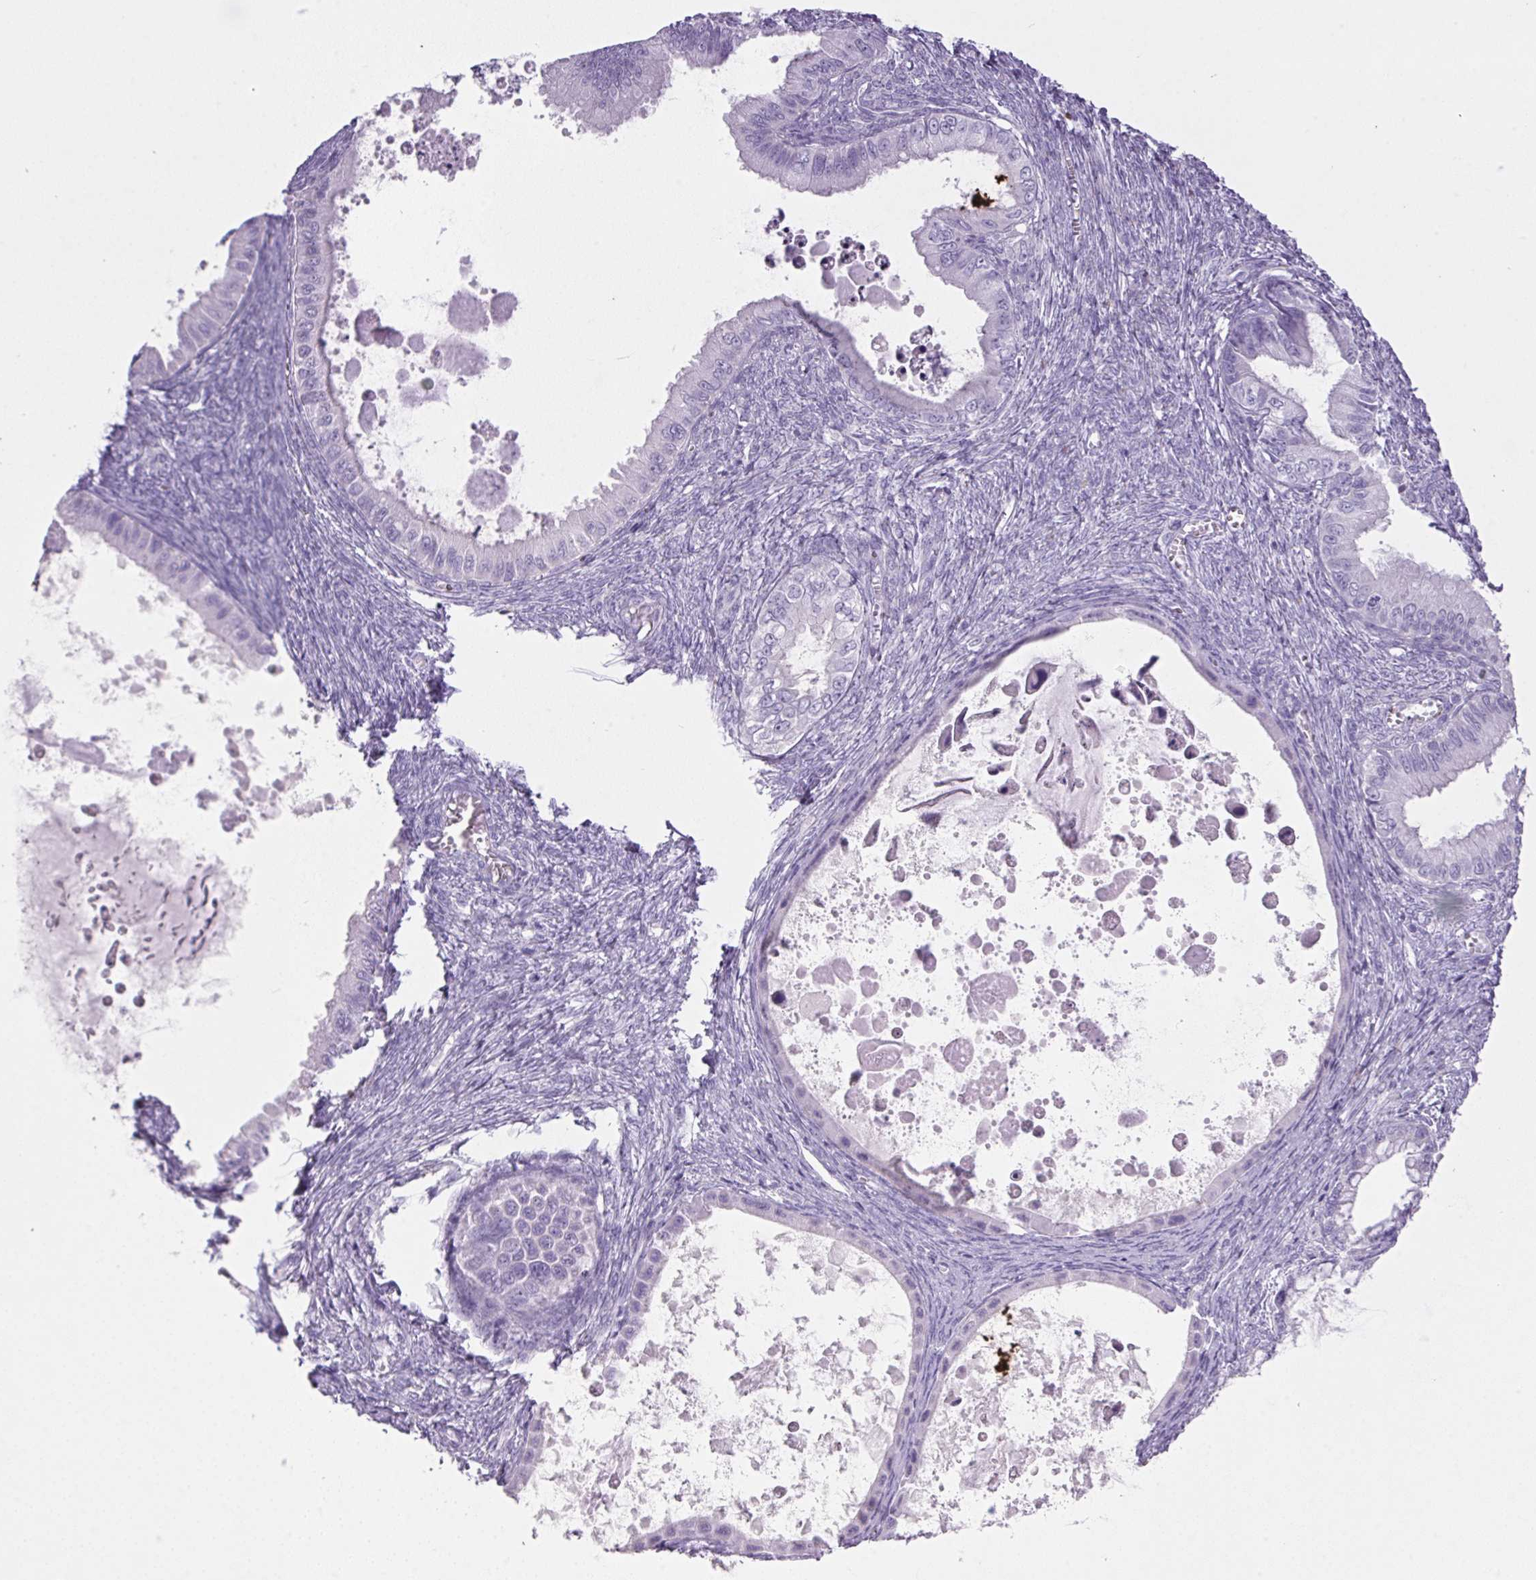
{"staining": {"intensity": "negative", "quantity": "none", "location": "none"}, "tissue": "ovarian cancer", "cell_type": "Tumor cells", "image_type": "cancer", "snomed": [{"axis": "morphology", "description": "Cystadenocarcinoma, mucinous, NOS"}, {"axis": "topography", "description": "Ovary"}], "caption": "There is no significant staining in tumor cells of mucinous cystadenocarcinoma (ovarian).", "gene": "S100A2", "patient": {"sex": "female", "age": 64}}